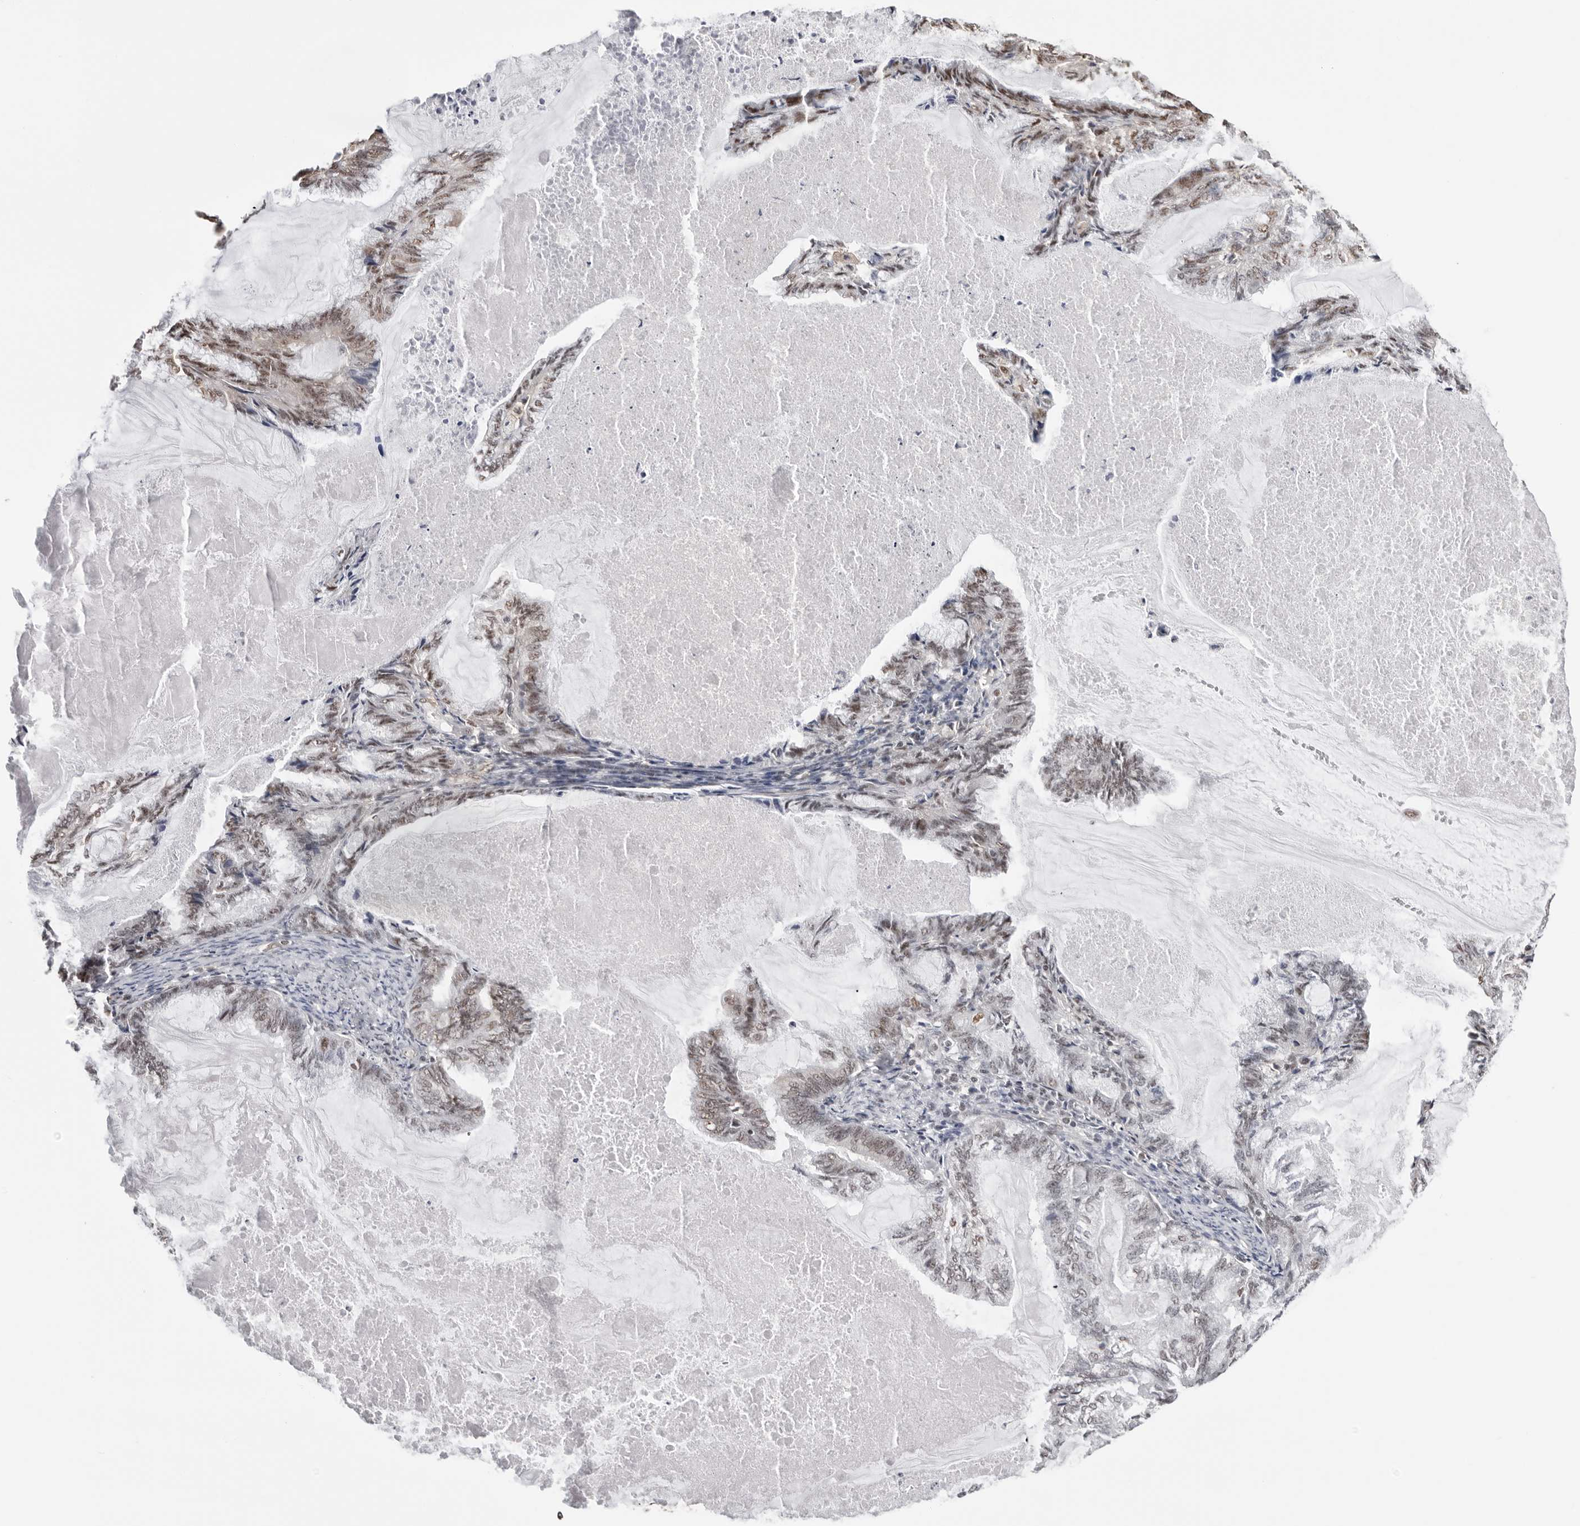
{"staining": {"intensity": "weak", "quantity": "25%-75%", "location": "nuclear"}, "tissue": "endometrial cancer", "cell_type": "Tumor cells", "image_type": "cancer", "snomed": [{"axis": "morphology", "description": "Adenocarcinoma, NOS"}, {"axis": "topography", "description": "Endometrium"}], "caption": "Protein staining exhibits weak nuclear positivity in about 25%-75% of tumor cells in endometrial cancer. The protein of interest is shown in brown color, while the nuclei are stained blue.", "gene": "SDE2", "patient": {"sex": "female", "age": 86}}